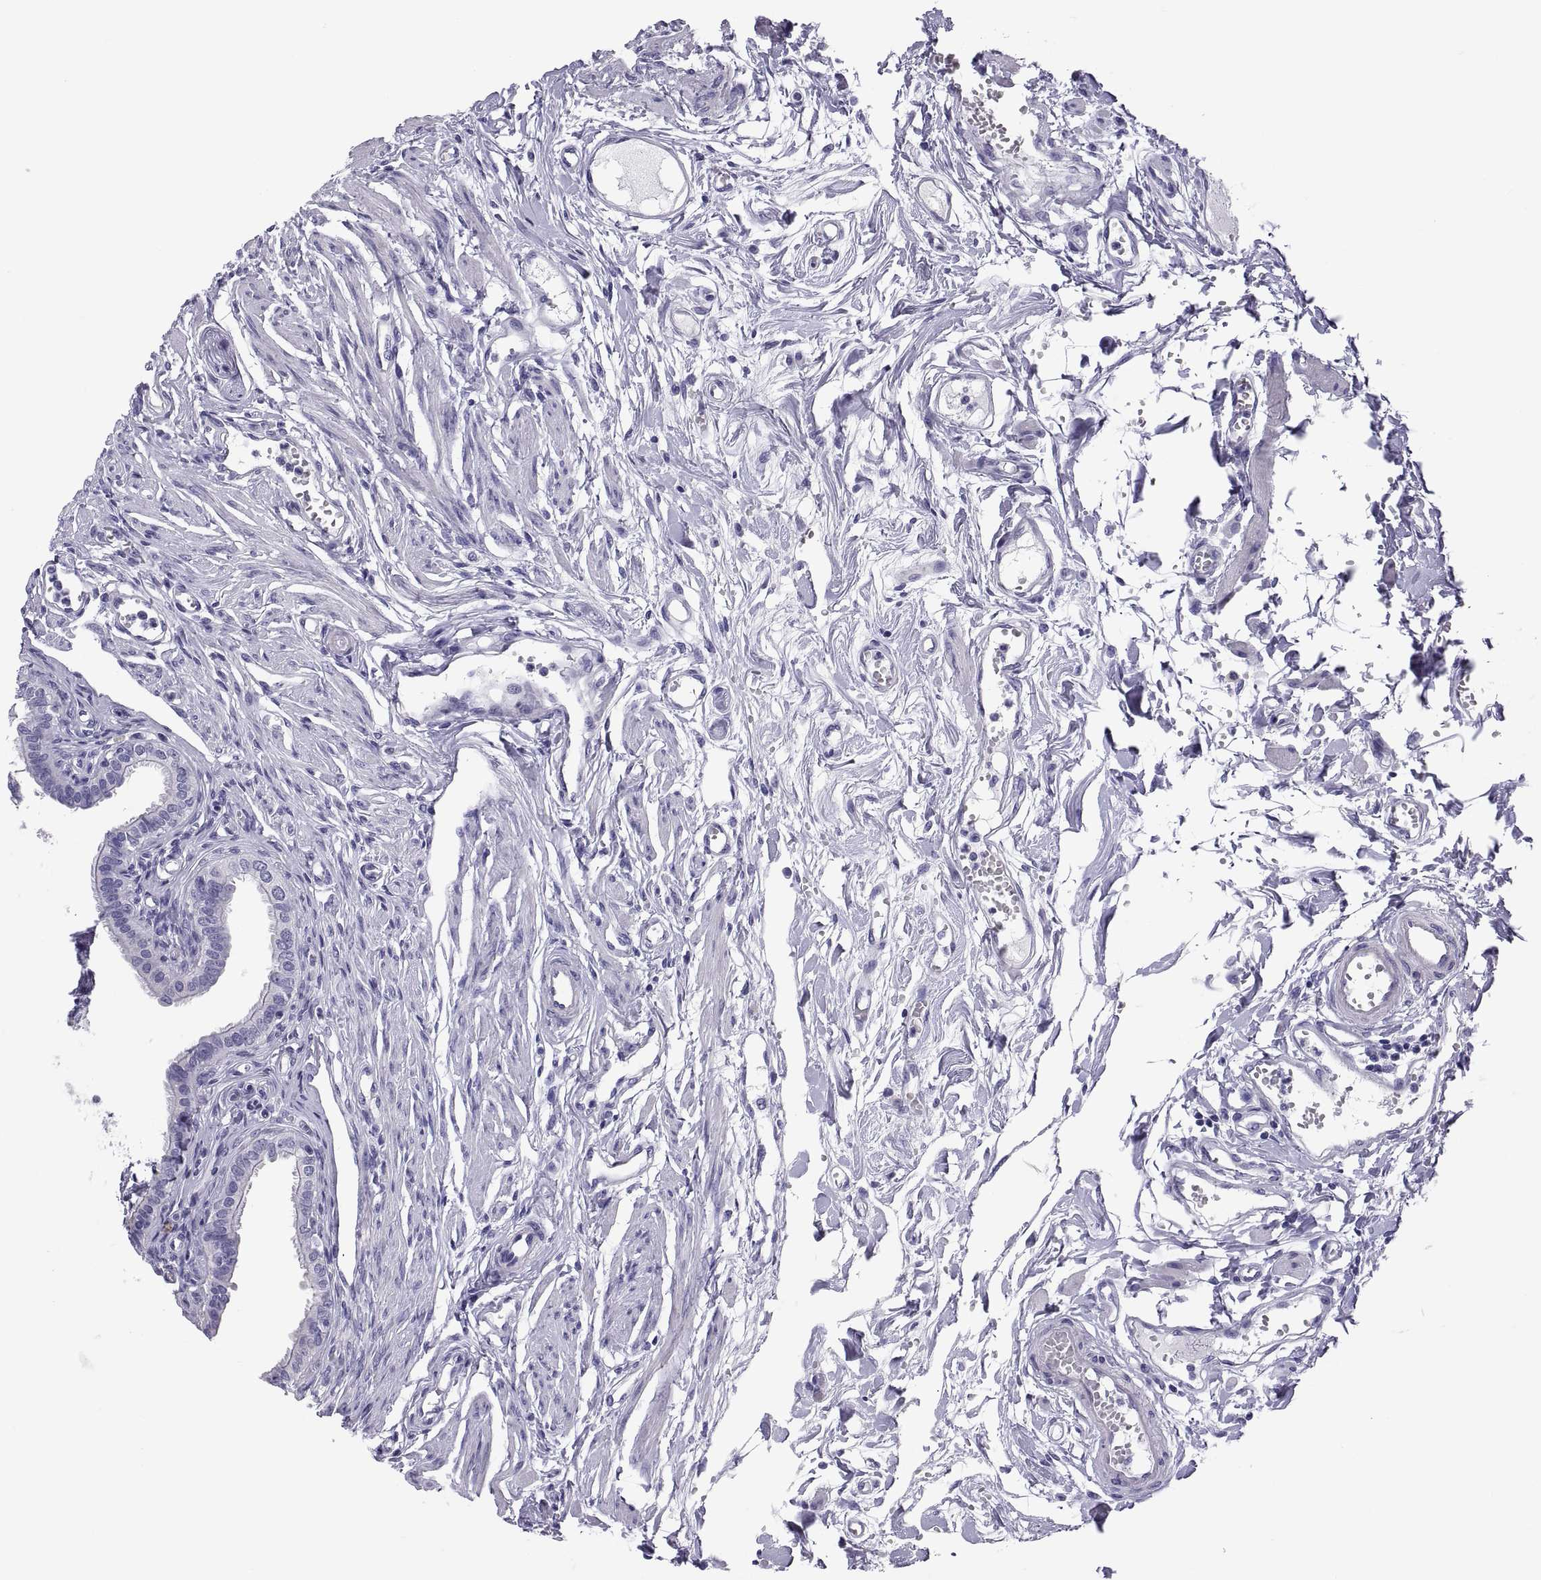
{"staining": {"intensity": "negative", "quantity": "none", "location": "none"}, "tissue": "fallopian tube", "cell_type": "Glandular cells", "image_type": "normal", "snomed": [{"axis": "morphology", "description": "Normal tissue, NOS"}, {"axis": "morphology", "description": "Carcinoma, endometroid"}, {"axis": "topography", "description": "Fallopian tube"}, {"axis": "topography", "description": "Ovary"}], "caption": "This is a image of immunohistochemistry staining of unremarkable fallopian tube, which shows no expression in glandular cells.", "gene": "RNASE12", "patient": {"sex": "female", "age": 42}}